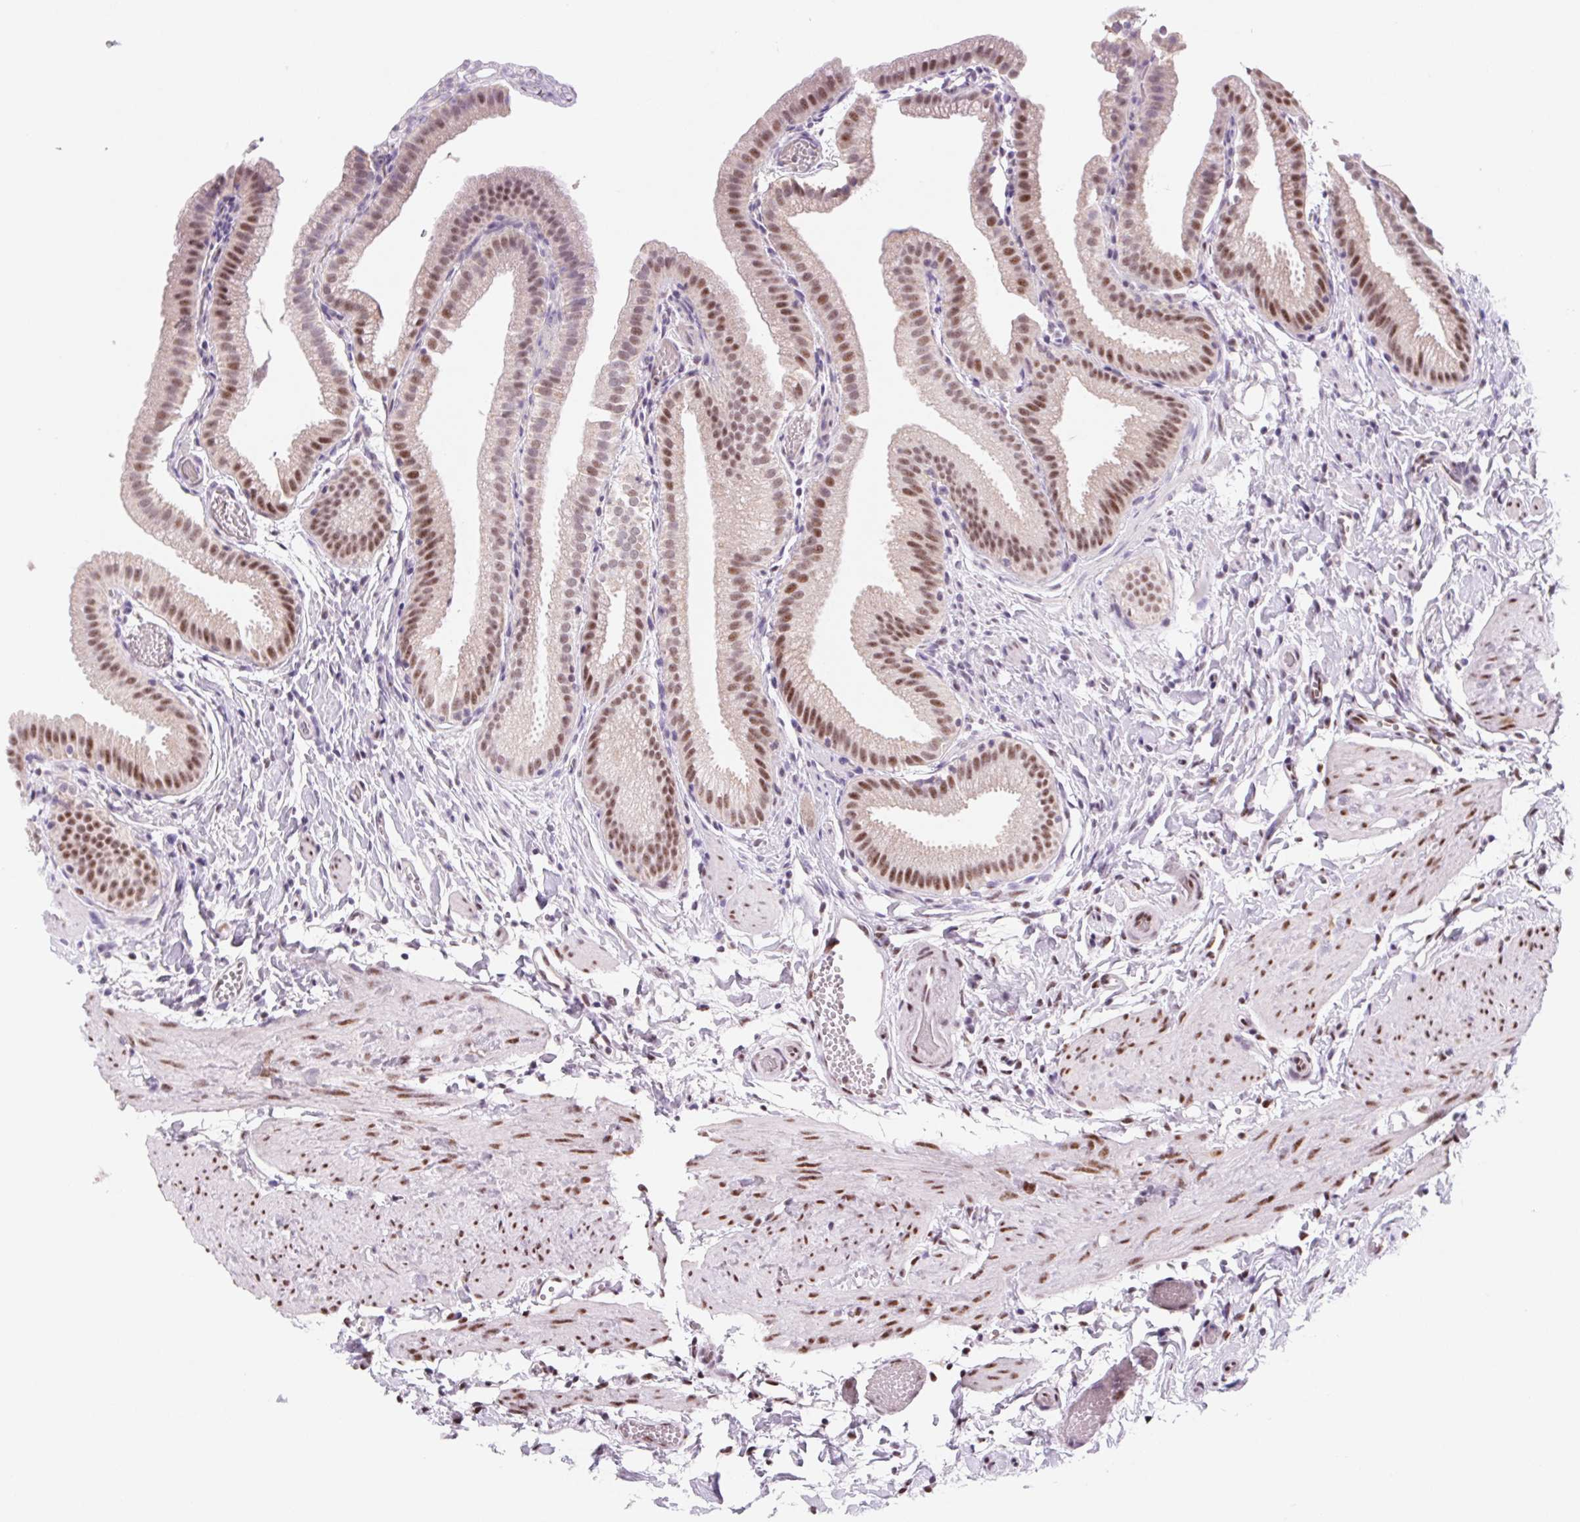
{"staining": {"intensity": "moderate", "quantity": "25%-75%", "location": "nuclear"}, "tissue": "gallbladder", "cell_type": "Glandular cells", "image_type": "normal", "snomed": [{"axis": "morphology", "description": "Normal tissue, NOS"}, {"axis": "topography", "description": "Gallbladder"}], "caption": "Immunohistochemical staining of normal human gallbladder displays medium levels of moderate nuclear positivity in approximately 25%-75% of glandular cells.", "gene": "DPPA5", "patient": {"sex": "female", "age": 63}}